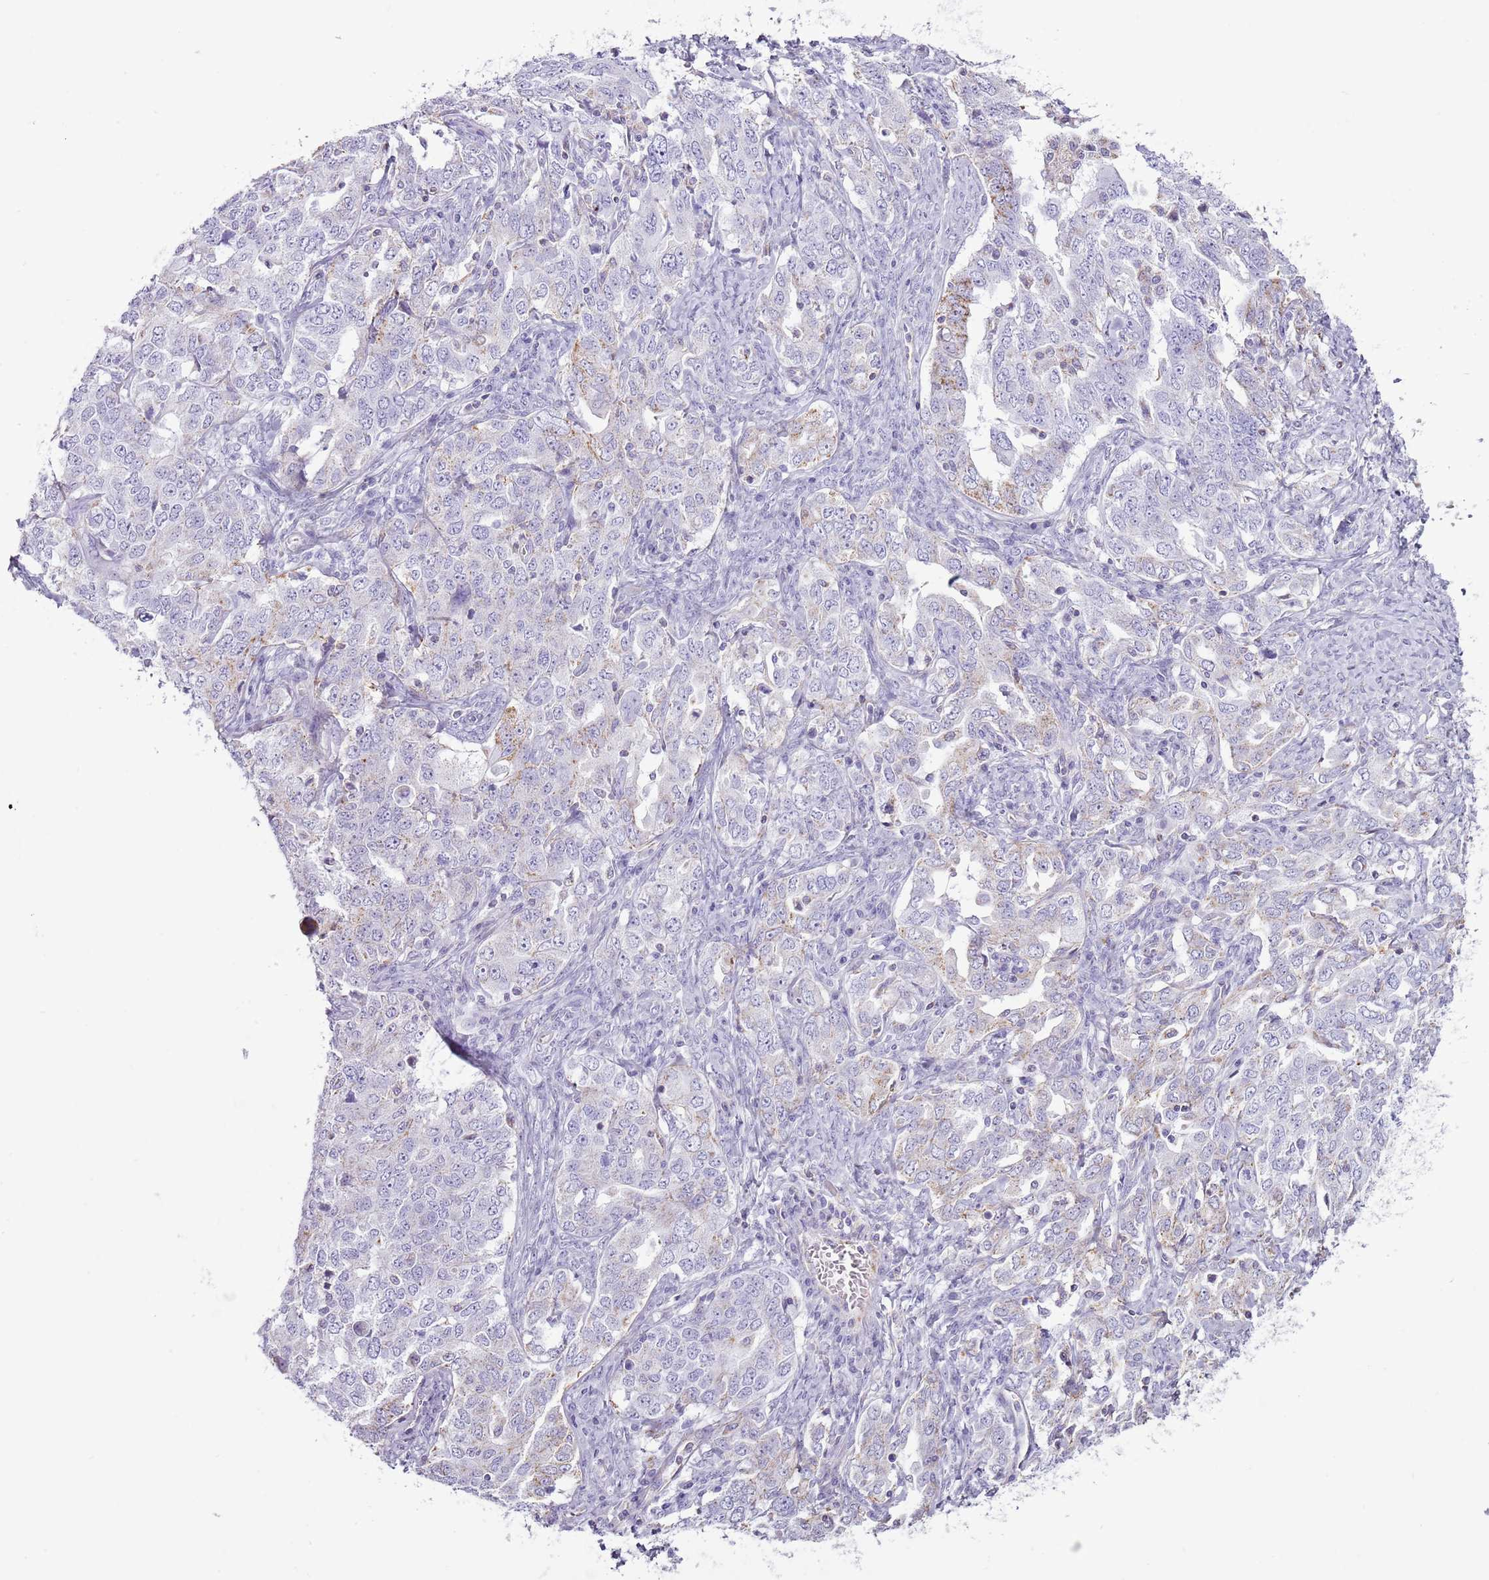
{"staining": {"intensity": "weak", "quantity": "<25%", "location": "cytoplasmic/membranous"}, "tissue": "ovarian cancer", "cell_type": "Tumor cells", "image_type": "cancer", "snomed": [{"axis": "morphology", "description": "Carcinoma, endometroid"}, {"axis": "topography", "description": "Ovary"}], "caption": "Ovarian endometroid carcinoma was stained to show a protein in brown. There is no significant positivity in tumor cells. (DAB (3,3'-diaminobenzidine) immunohistochemistry, high magnification).", "gene": "SLC23A1", "patient": {"sex": "female", "age": 62}}